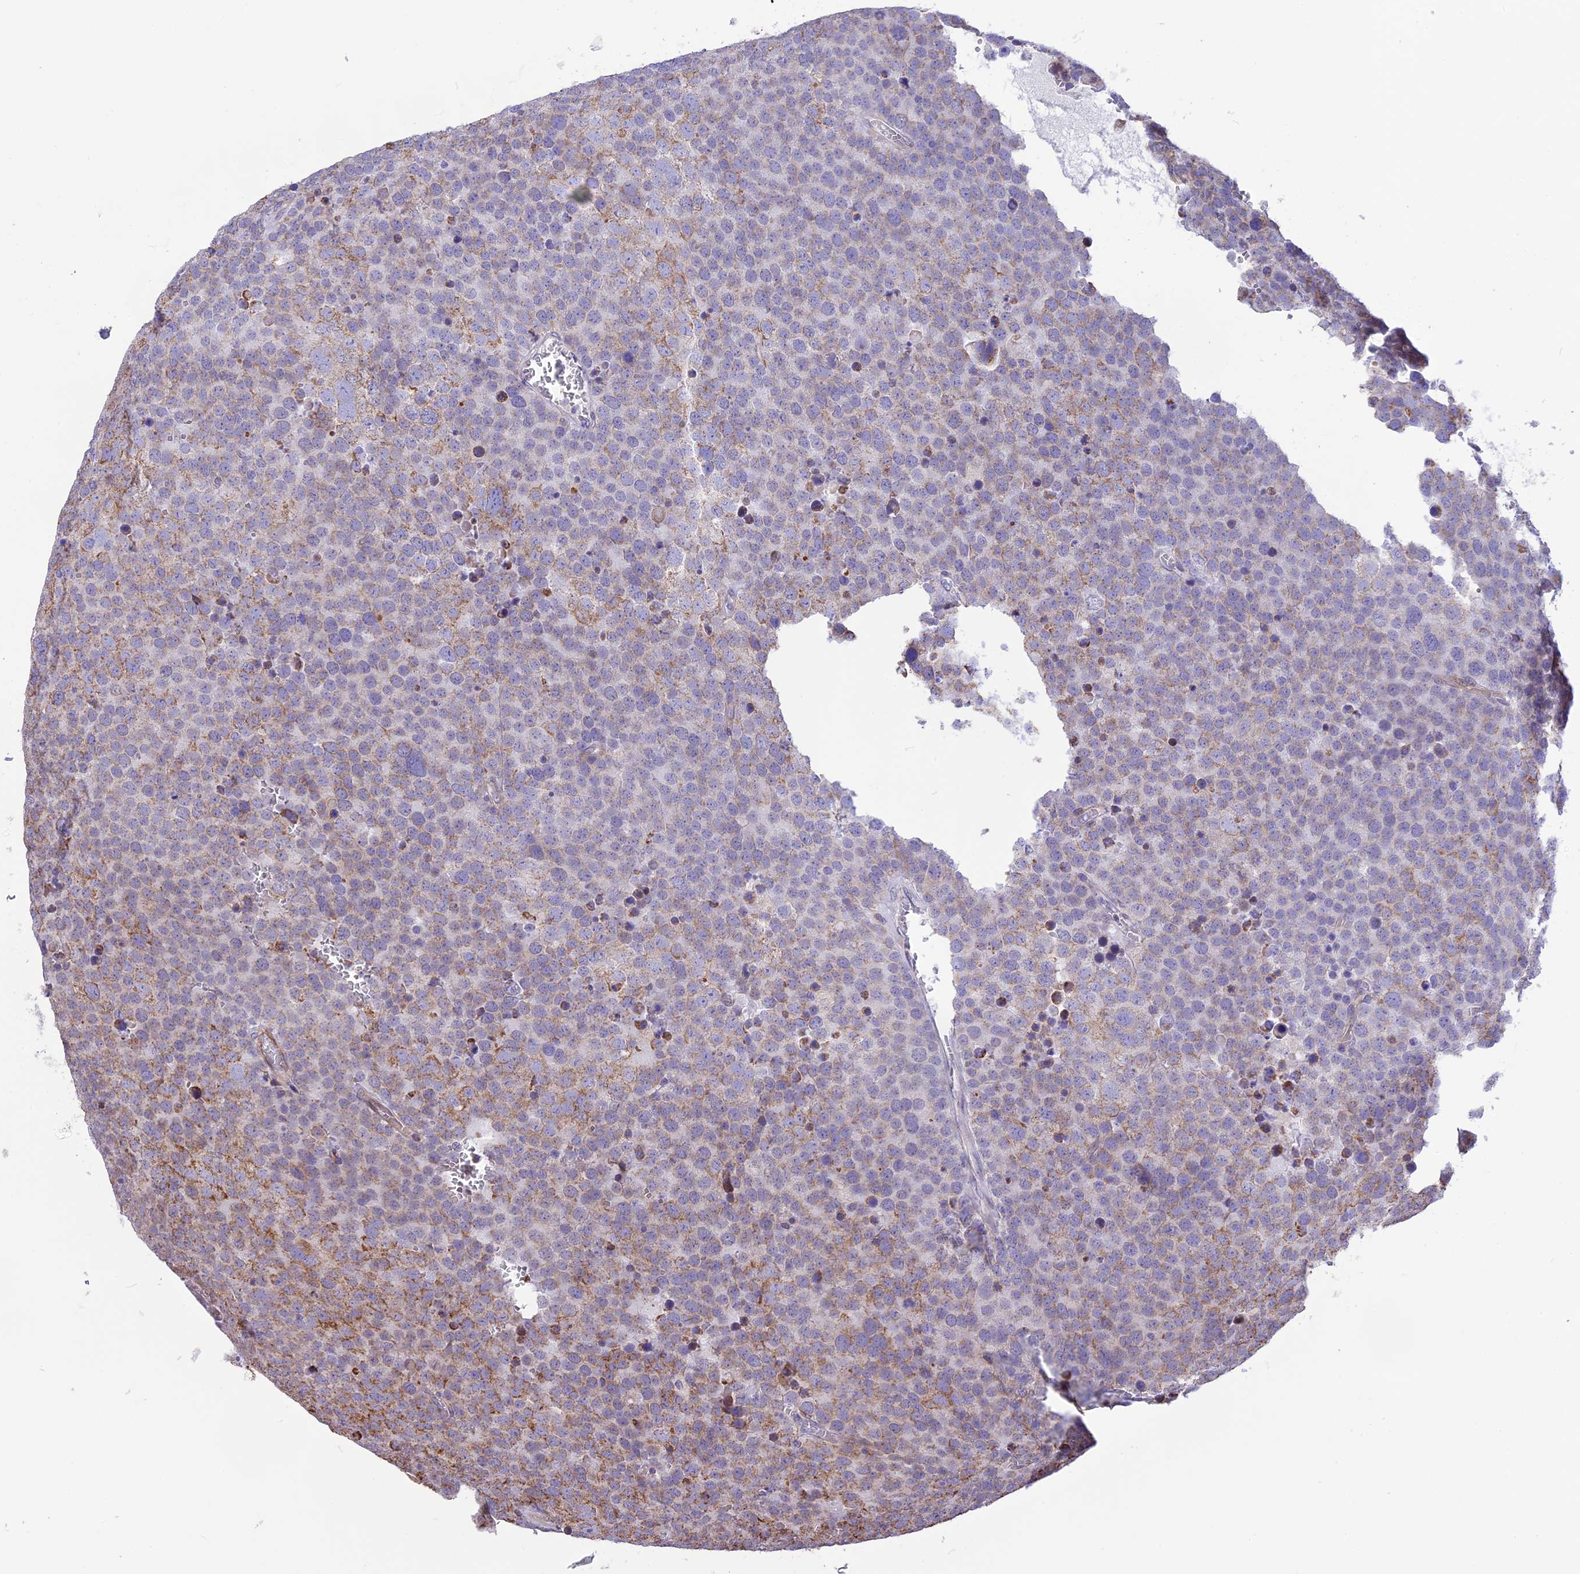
{"staining": {"intensity": "moderate", "quantity": "<25%", "location": "cytoplasmic/membranous"}, "tissue": "testis cancer", "cell_type": "Tumor cells", "image_type": "cancer", "snomed": [{"axis": "morphology", "description": "Seminoma, NOS"}, {"axis": "topography", "description": "Testis"}], "caption": "The micrograph shows staining of testis cancer, revealing moderate cytoplasmic/membranous protein staining (brown color) within tumor cells.", "gene": "DOC2B", "patient": {"sex": "male", "age": 71}}